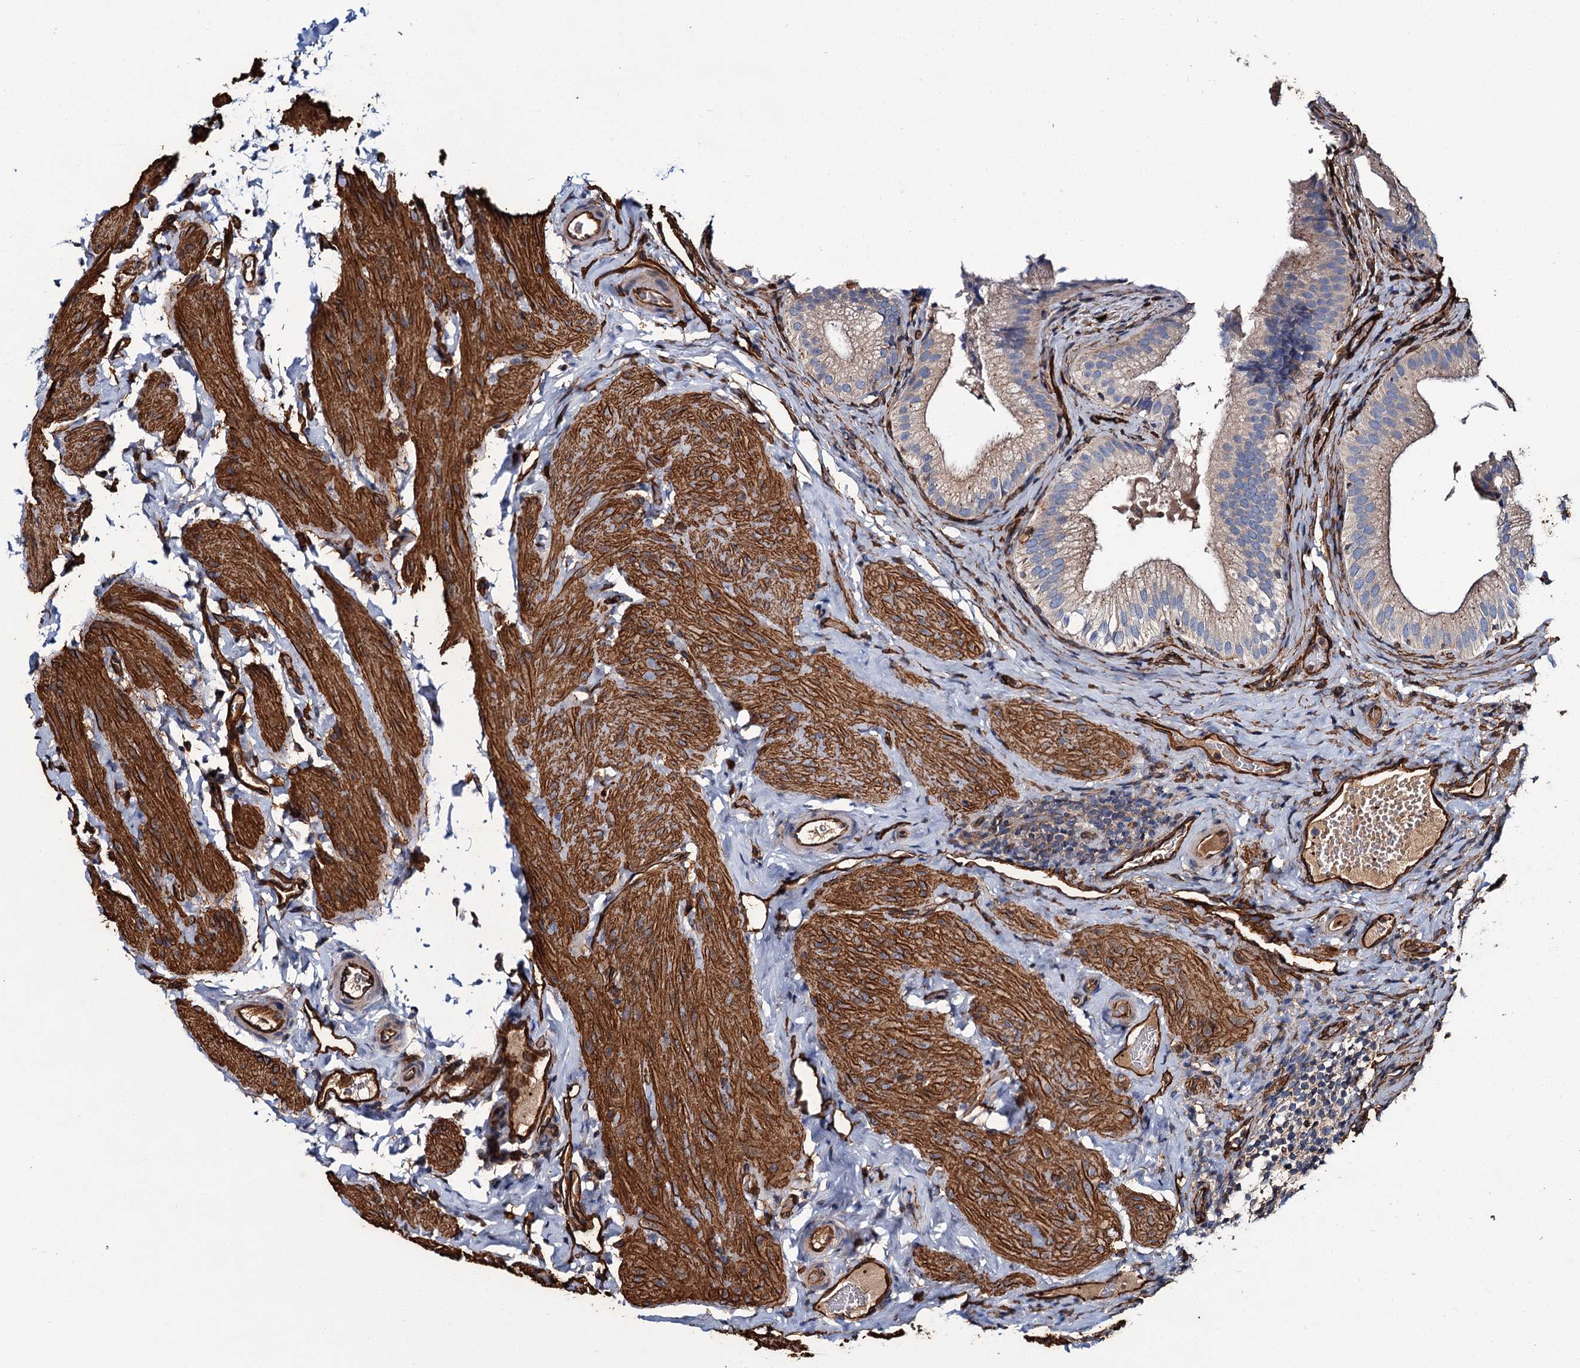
{"staining": {"intensity": "weak", "quantity": ">75%", "location": "cytoplasmic/membranous"}, "tissue": "gallbladder", "cell_type": "Glandular cells", "image_type": "normal", "snomed": [{"axis": "morphology", "description": "Normal tissue, NOS"}, {"axis": "topography", "description": "Gallbladder"}], "caption": "This image demonstrates benign gallbladder stained with immunohistochemistry (IHC) to label a protein in brown. The cytoplasmic/membranous of glandular cells show weak positivity for the protein. Nuclei are counter-stained blue.", "gene": "CACNA1C", "patient": {"sex": "female", "age": 30}}